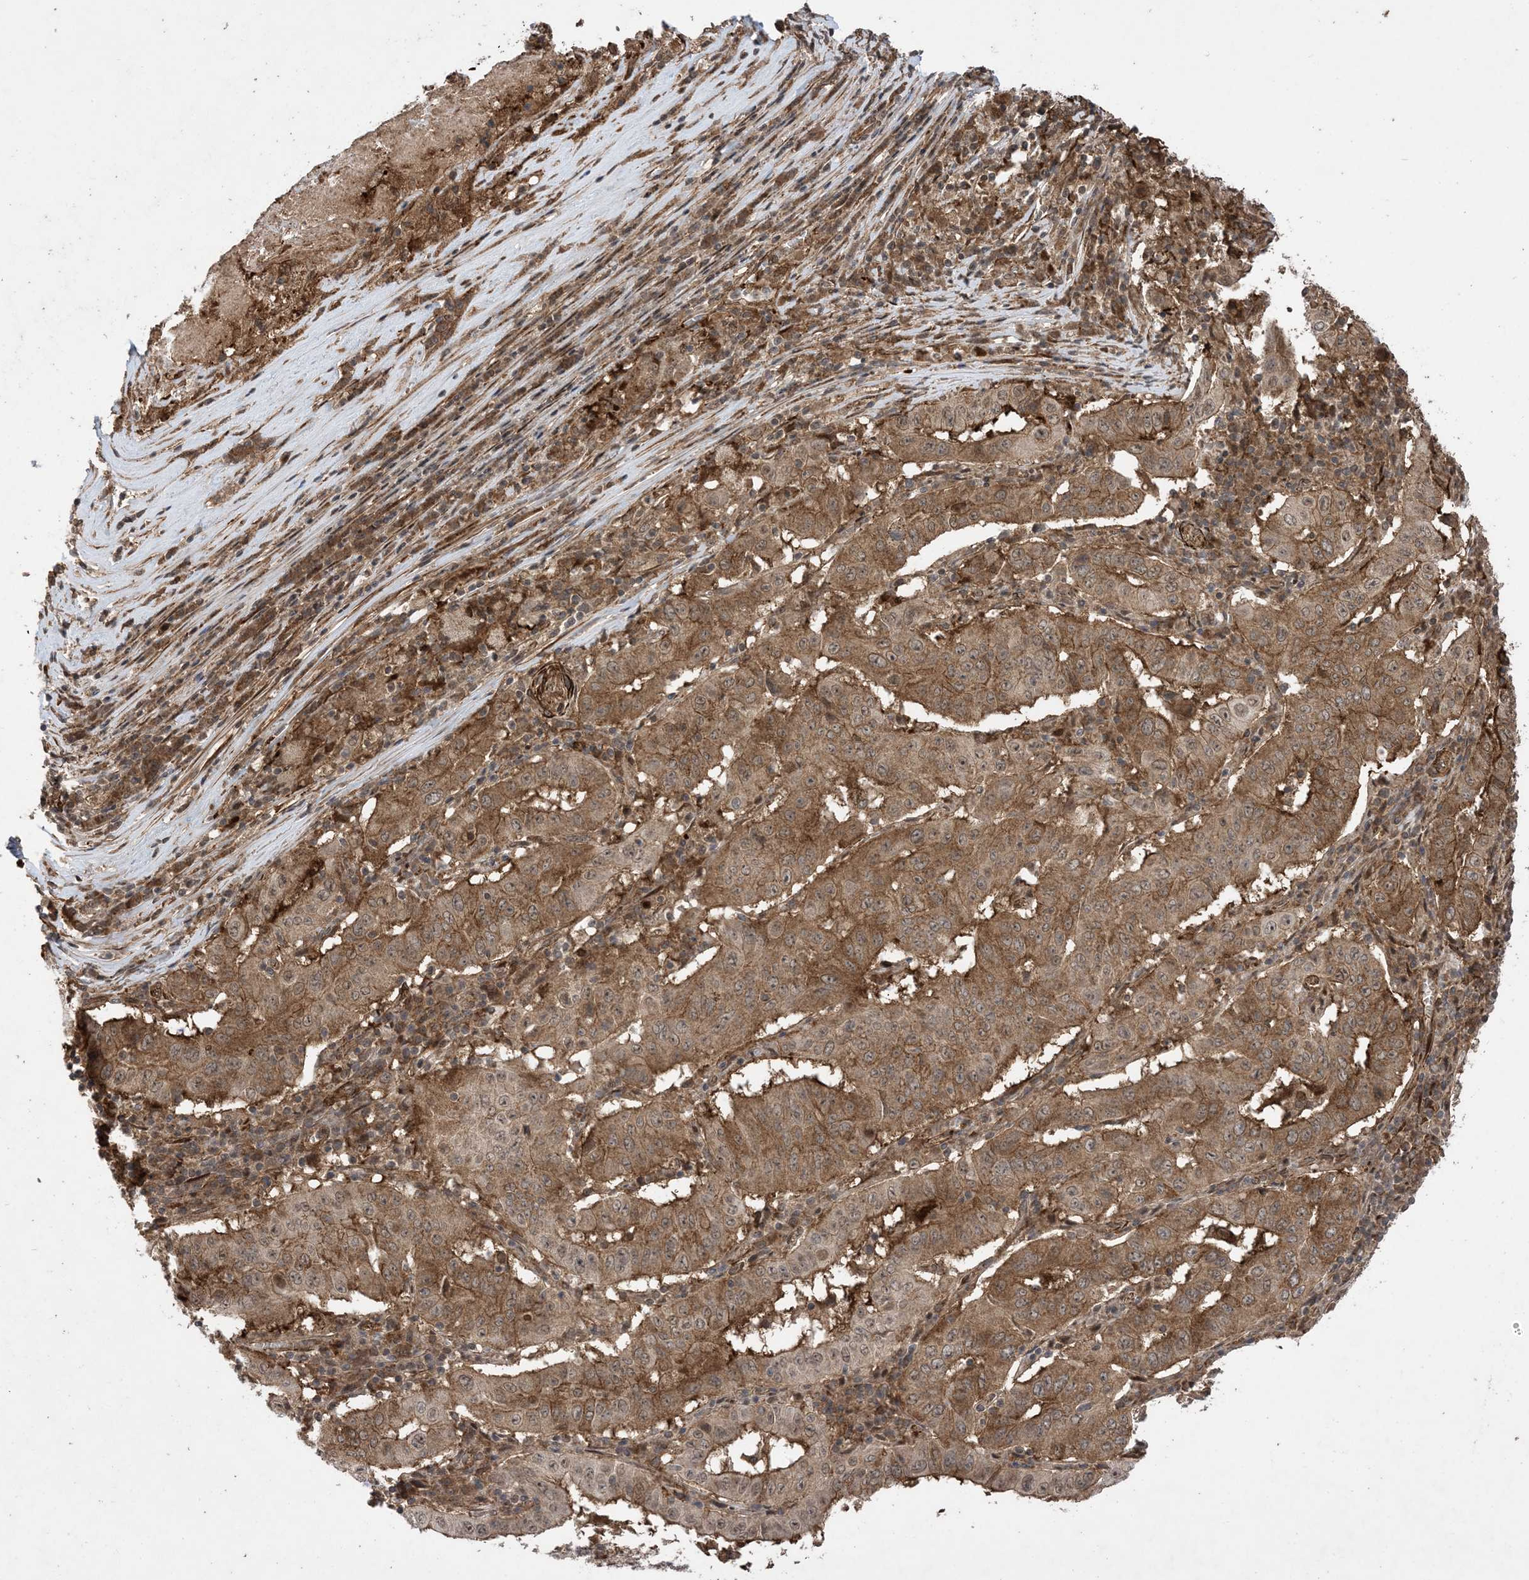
{"staining": {"intensity": "moderate", "quantity": ">75%", "location": "cytoplasmic/membranous"}, "tissue": "pancreatic cancer", "cell_type": "Tumor cells", "image_type": "cancer", "snomed": [{"axis": "morphology", "description": "Adenocarcinoma, NOS"}, {"axis": "topography", "description": "Pancreas"}], "caption": "Protein staining displays moderate cytoplasmic/membranous staining in about >75% of tumor cells in pancreatic cancer.", "gene": "ZNF511", "patient": {"sex": "male", "age": 63}}